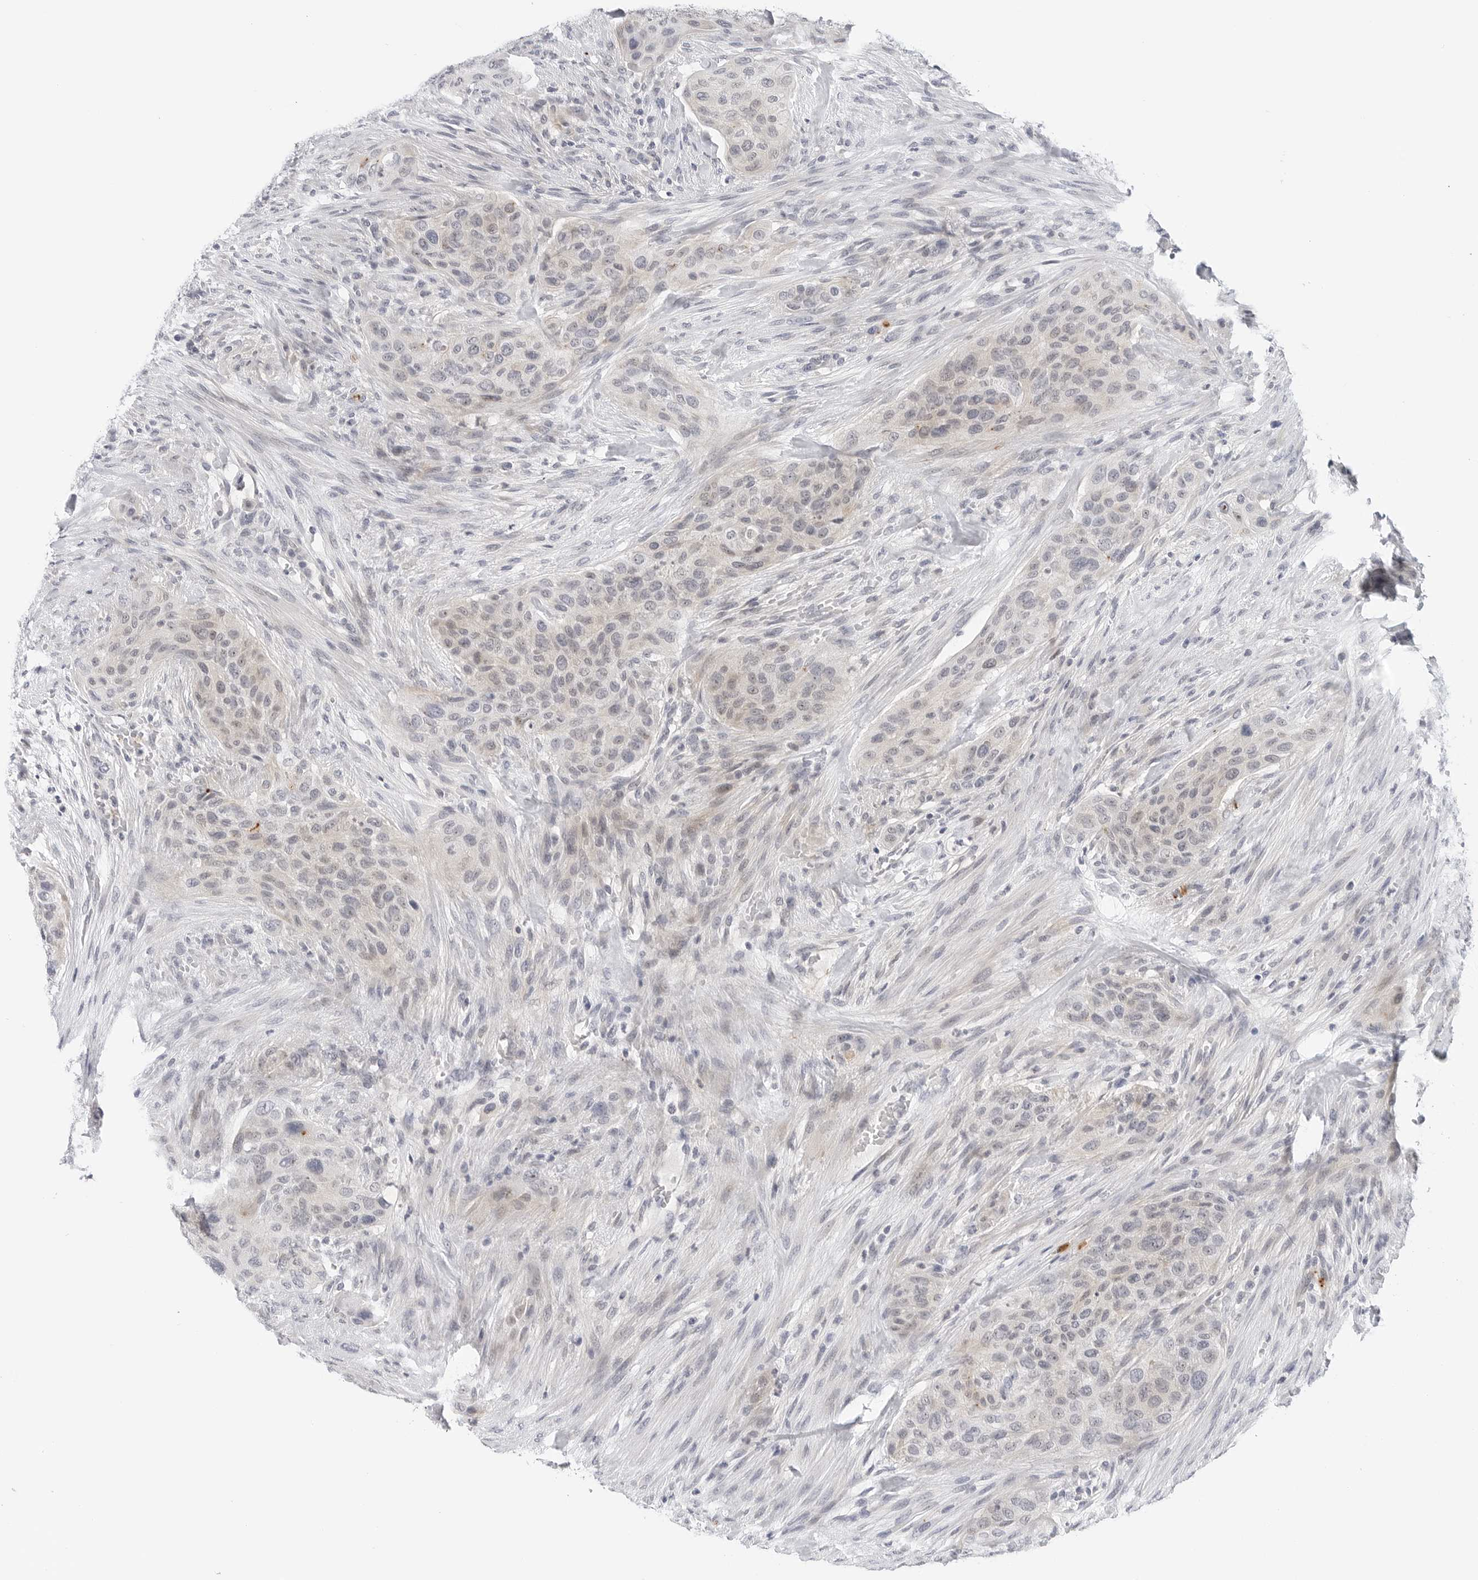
{"staining": {"intensity": "negative", "quantity": "none", "location": "none"}, "tissue": "urothelial cancer", "cell_type": "Tumor cells", "image_type": "cancer", "snomed": [{"axis": "morphology", "description": "Urothelial carcinoma, High grade"}, {"axis": "topography", "description": "Urinary bladder"}], "caption": "The immunohistochemistry histopathology image has no significant positivity in tumor cells of urothelial carcinoma (high-grade) tissue. Brightfield microscopy of IHC stained with DAB (3,3'-diaminobenzidine) (brown) and hematoxylin (blue), captured at high magnification.", "gene": "MAP2K5", "patient": {"sex": "male", "age": 35}}